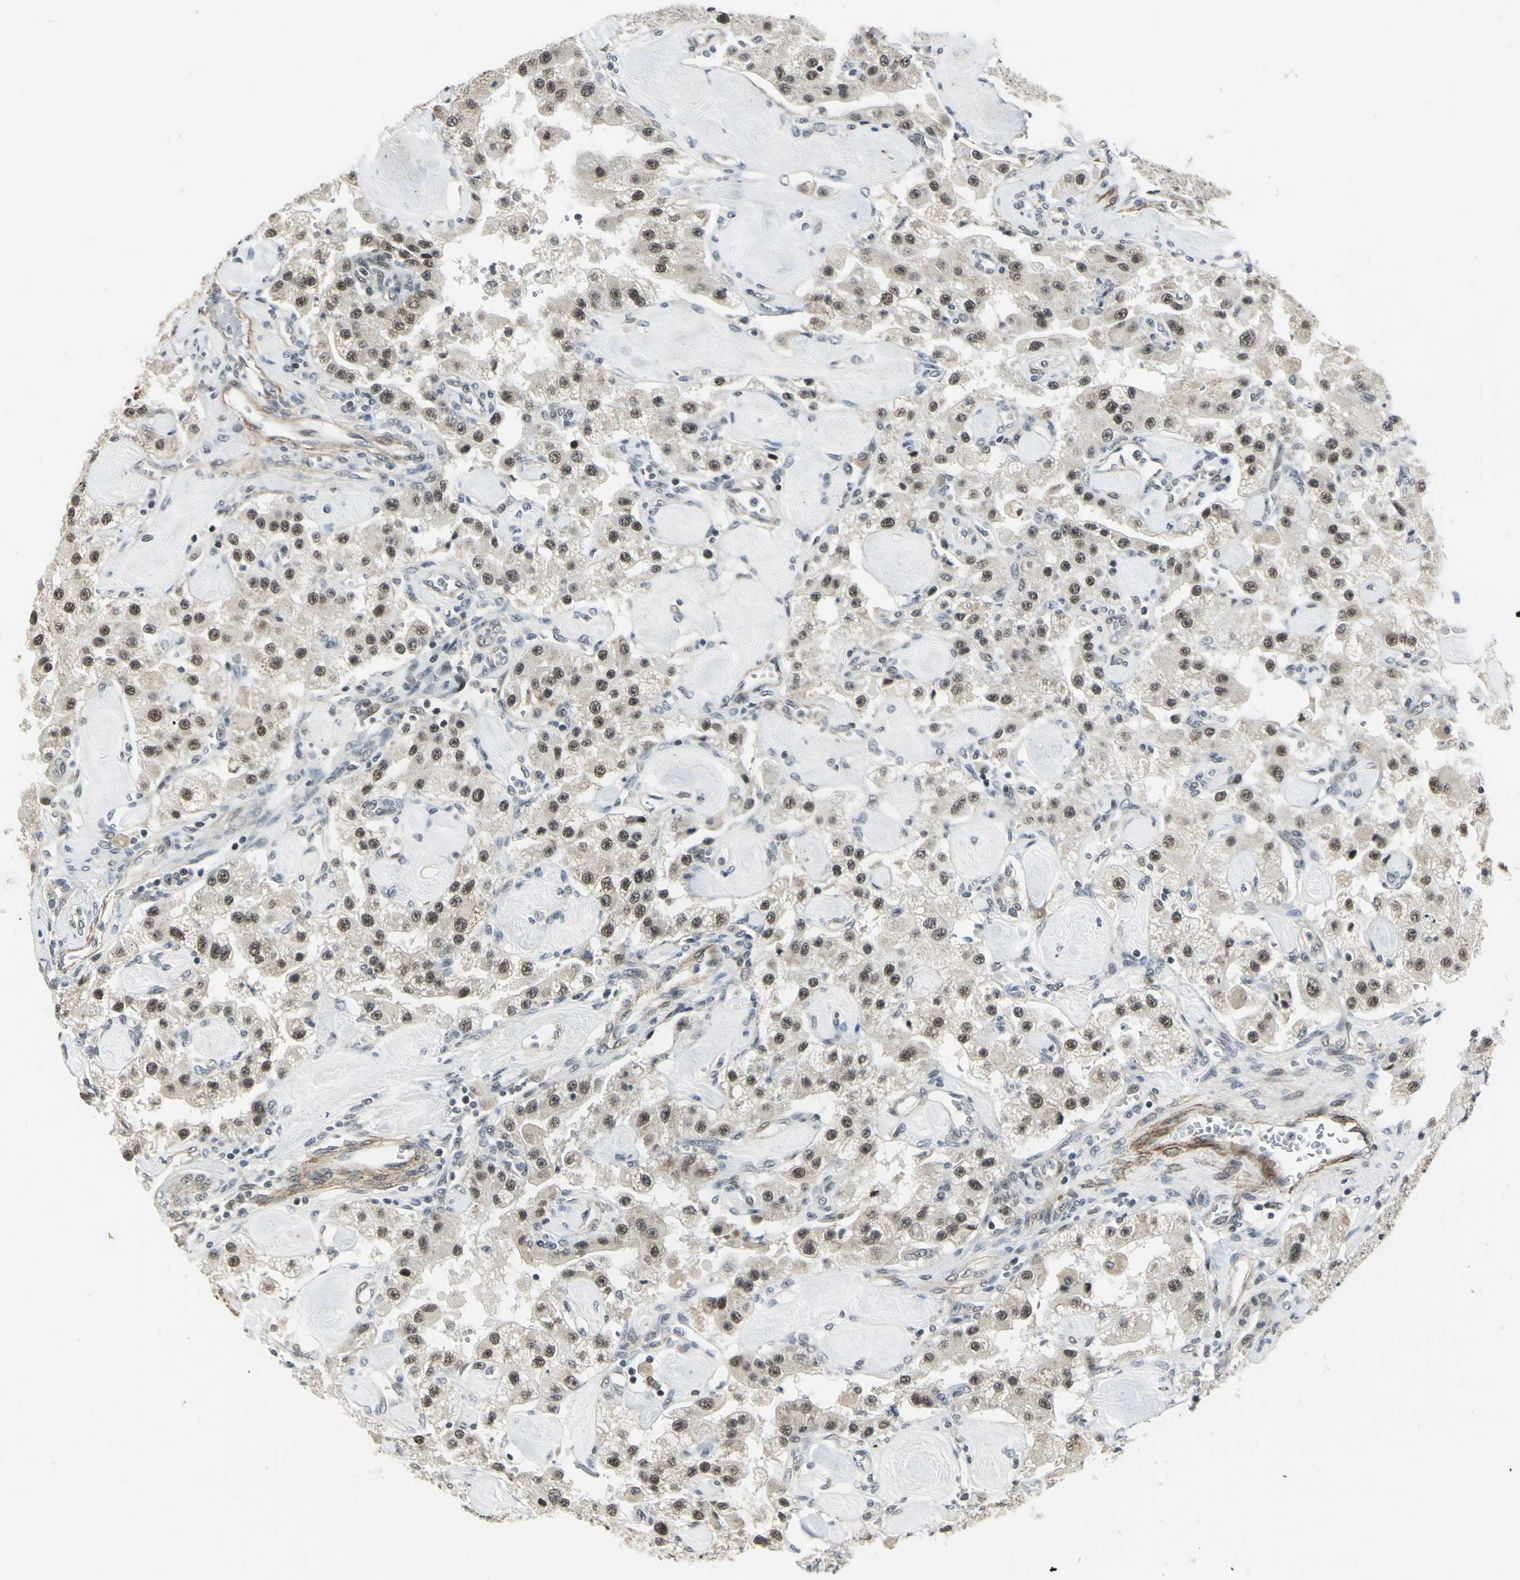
{"staining": {"intensity": "weak", "quantity": "25%-75%", "location": "cytoplasmic/membranous,nuclear"}, "tissue": "carcinoid", "cell_type": "Tumor cells", "image_type": "cancer", "snomed": [{"axis": "morphology", "description": "Carcinoid, malignant, NOS"}, {"axis": "topography", "description": "Pancreas"}], "caption": "DAB immunohistochemical staining of human malignant carcinoid displays weak cytoplasmic/membranous and nuclear protein expression in about 25%-75% of tumor cells.", "gene": "MTA1", "patient": {"sex": "male", "age": 41}}